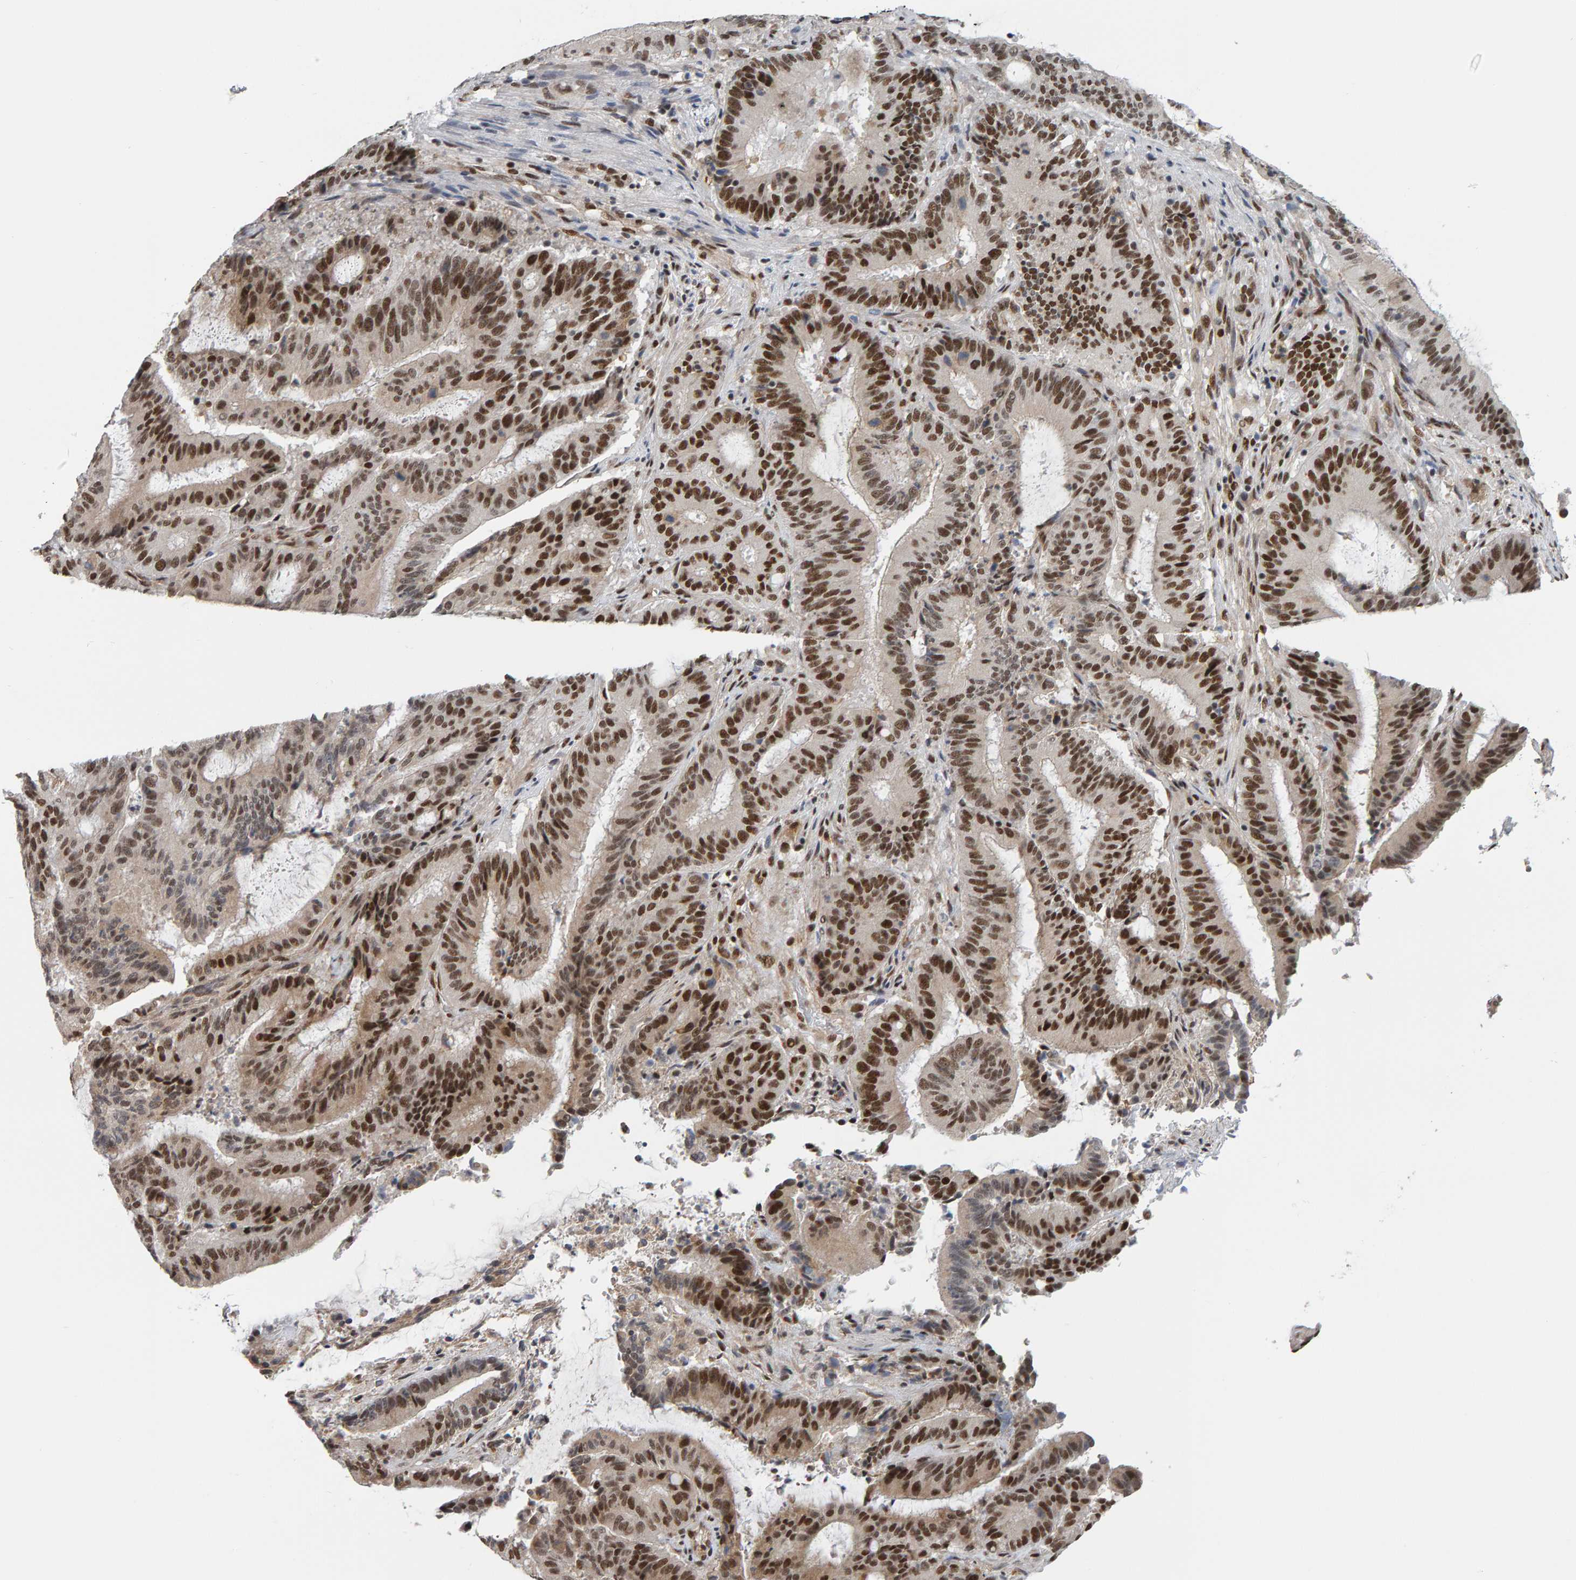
{"staining": {"intensity": "strong", "quantity": ">75%", "location": "nuclear"}, "tissue": "liver cancer", "cell_type": "Tumor cells", "image_type": "cancer", "snomed": [{"axis": "morphology", "description": "Normal tissue, NOS"}, {"axis": "morphology", "description": "Cholangiocarcinoma"}, {"axis": "topography", "description": "Liver"}, {"axis": "topography", "description": "Peripheral nerve tissue"}], "caption": "A high-resolution photomicrograph shows immunohistochemistry (IHC) staining of liver cancer (cholangiocarcinoma), which reveals strong nuclear expression in approximately >75% of tumor cells.", "gene": "ATF7IP", "patient": {"sex": "female", "age": 73}}